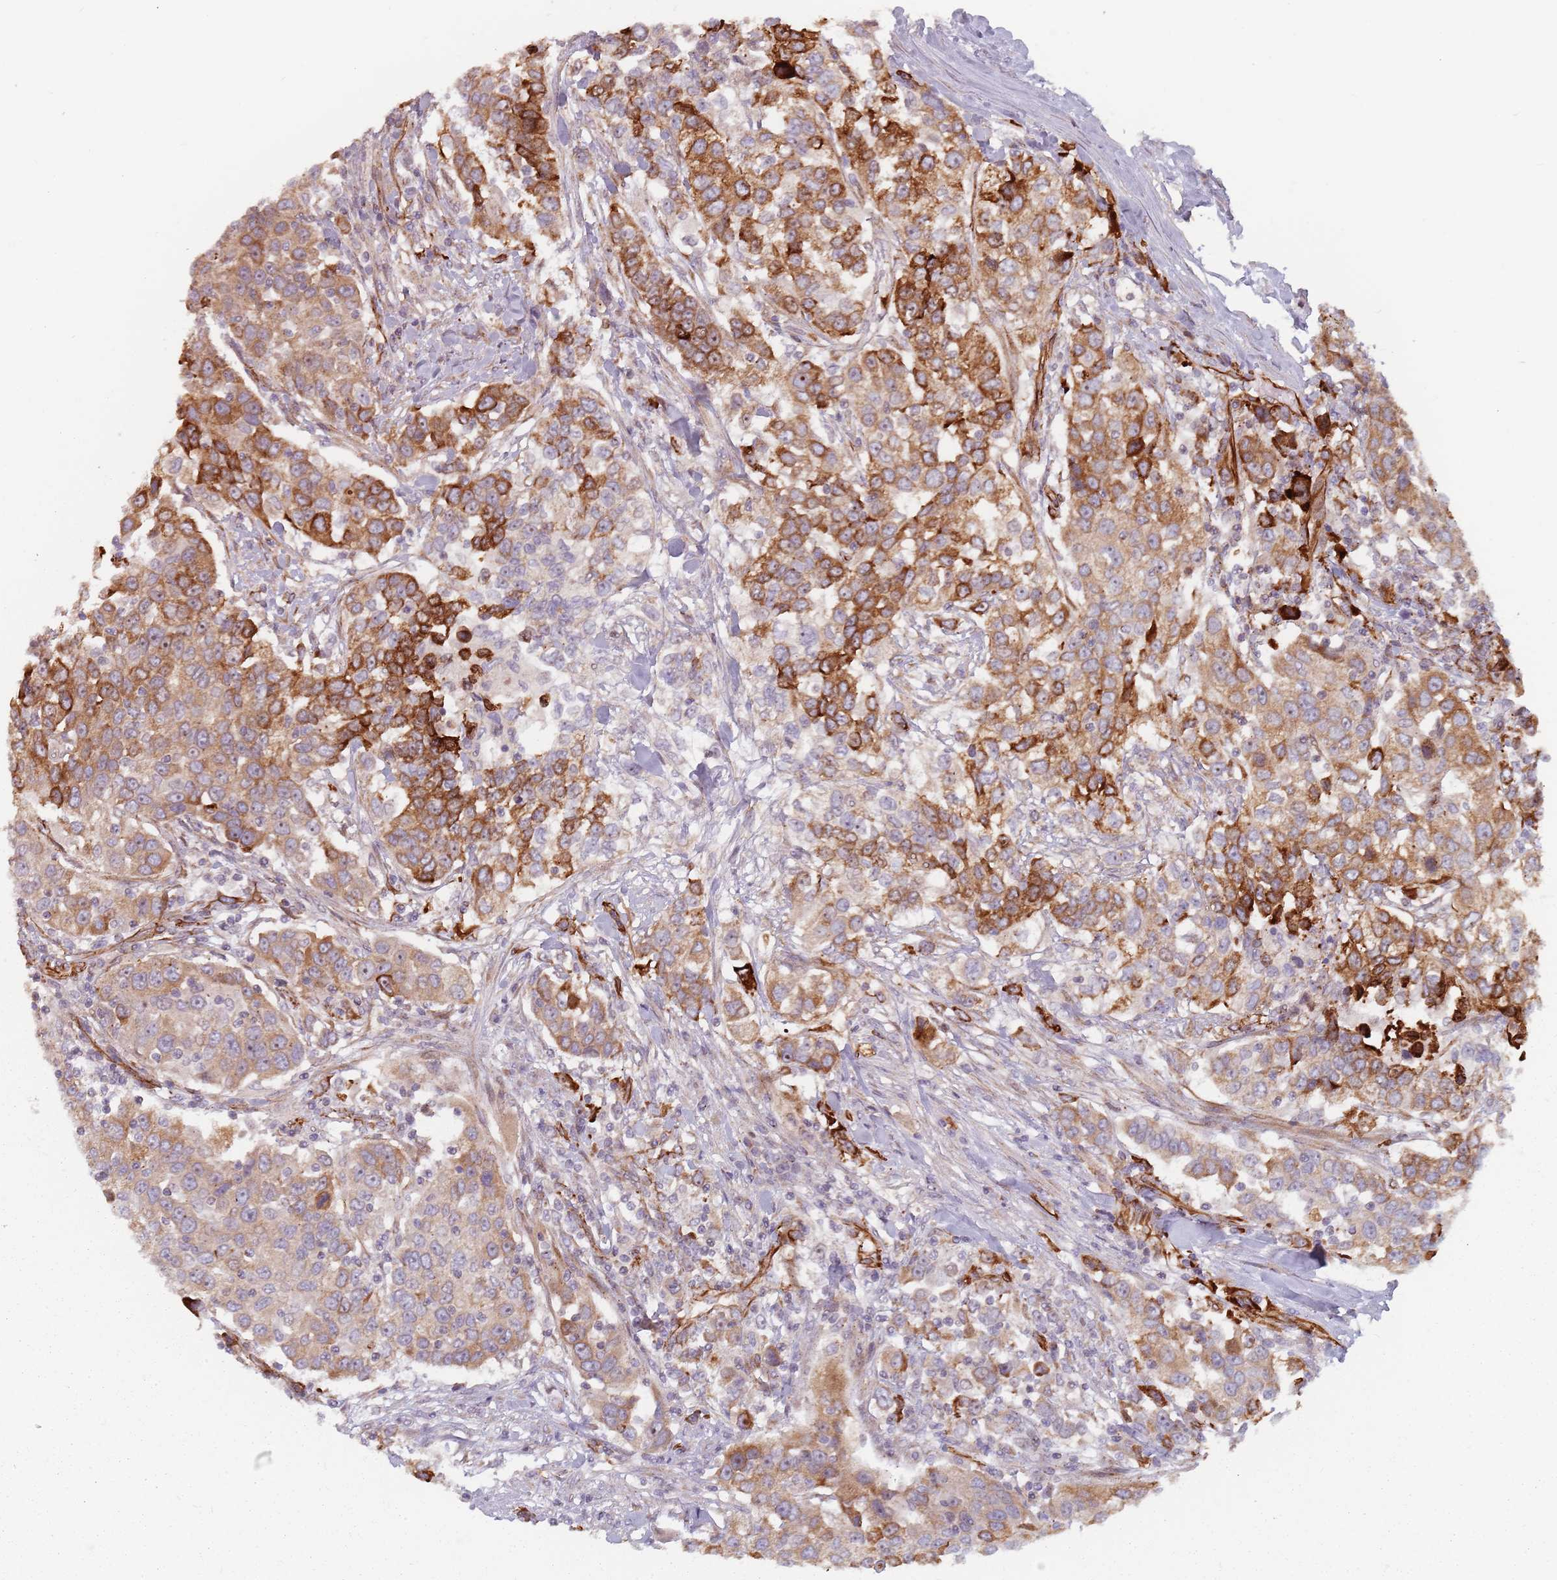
{"staining": {"intensity": "strong", "quantity": ">75%", "location": "cytoplasmic/membranous"}, "tissue": "urothelial cancer", "cell_type": "Tumor cells", "image_type": "cancer", "snomed": [{"axis": "morphology", "description": "Urothelial carcinoma, High grade"}, {"axis": "topography", "description": "Urinary bladder"}], "caption": "Protein analysis of urothelial cancer tissue exhibits strong cytoplasmic/membranous staining in about >75% of tumor cells.", "gene": "GAS2L3", "patient": {"sex": "female", "age": 80}}